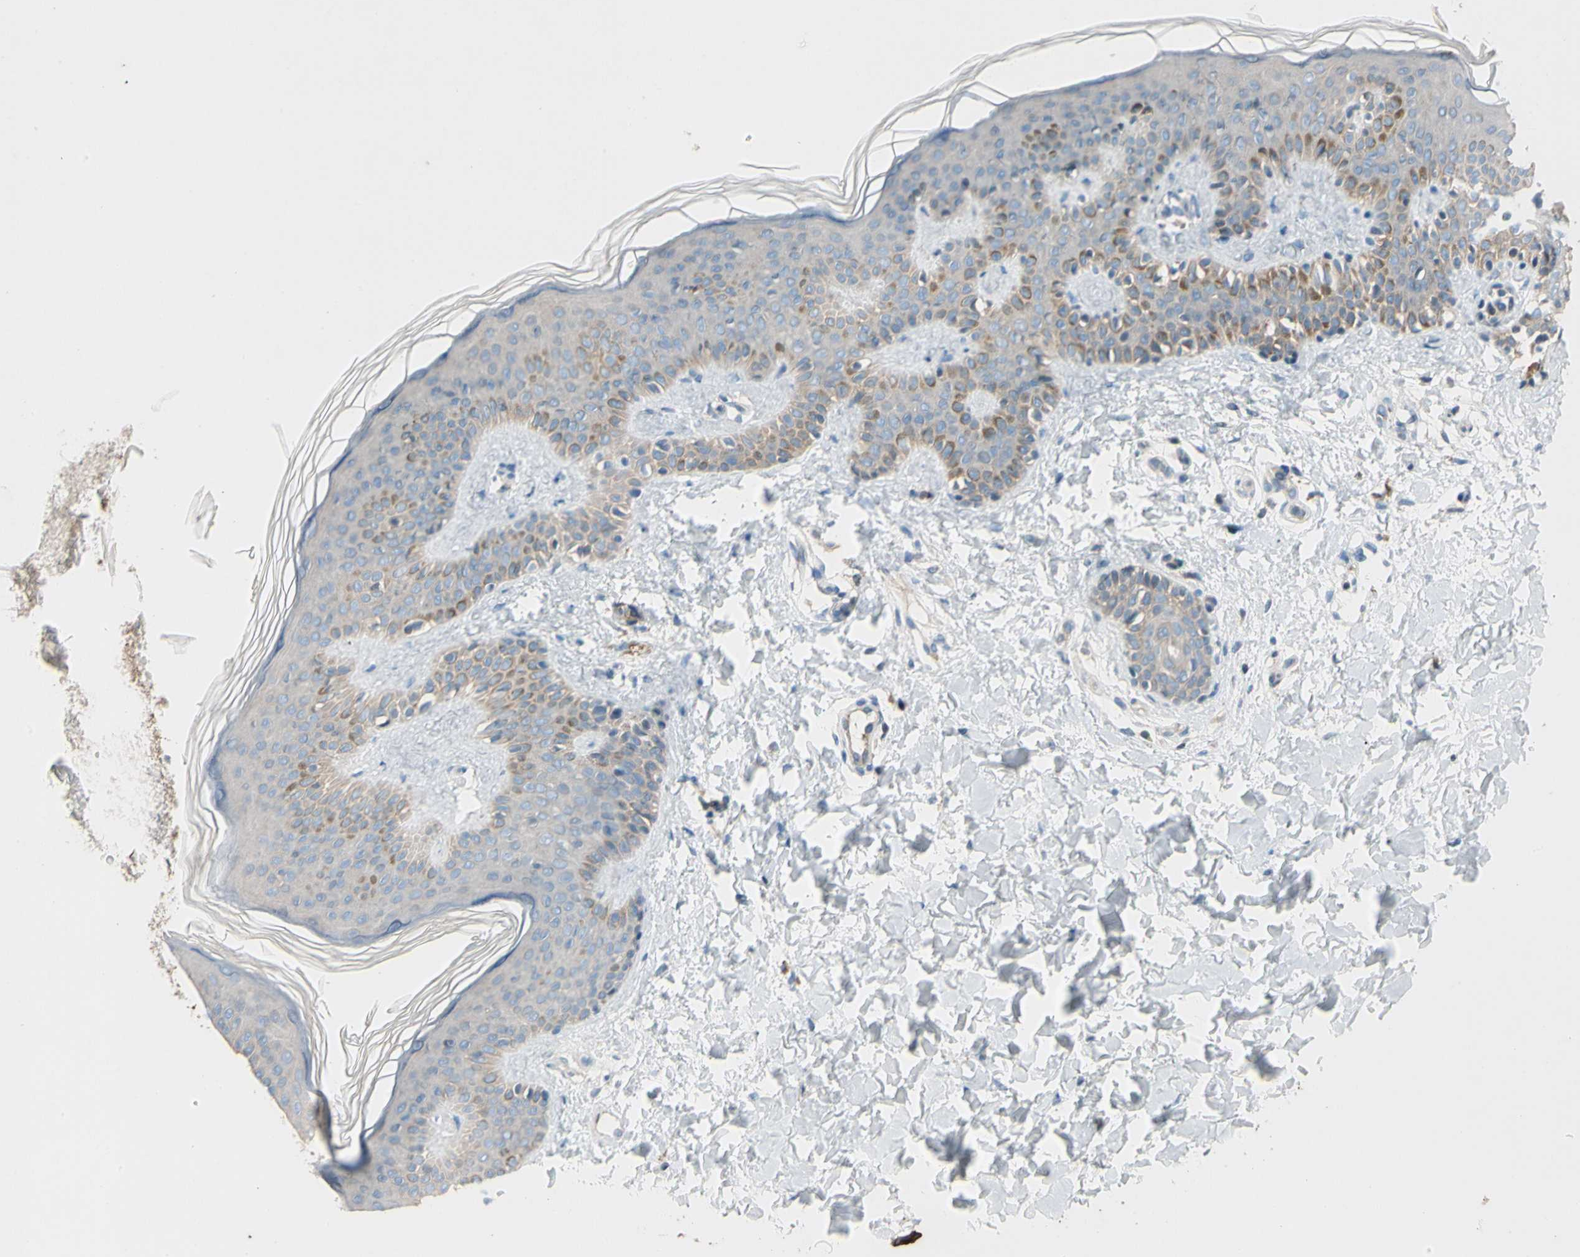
{"staining": {"intensity": "weak", "quantity": ">75%", "location": "cytoplasmic/membranous"}, "tissue": "skin", "cell_type": "Fibroblasts", "image_type": "normal", "snomed": [{"axis": "morphology", "description": "Normal tissue, NOS"}, {"axis": "topography", "description": "Skin"}], "caption": "High-magnification brightfield microscopy of benign skin stained with DAB (brown) and counterstained with hematoxylin (blue). fibroblasts exhibit weak cytoplasmic/membranous positivity is present in about>75% of cells. The staining is performed using DAB (3,3'-diaminobenzidine) brown chromogen to label protein expression. The nuclei are counter-stained blue using hematoxylin.", "gene": "CDH6", "patient": {"sex": "male", "age": 16}}